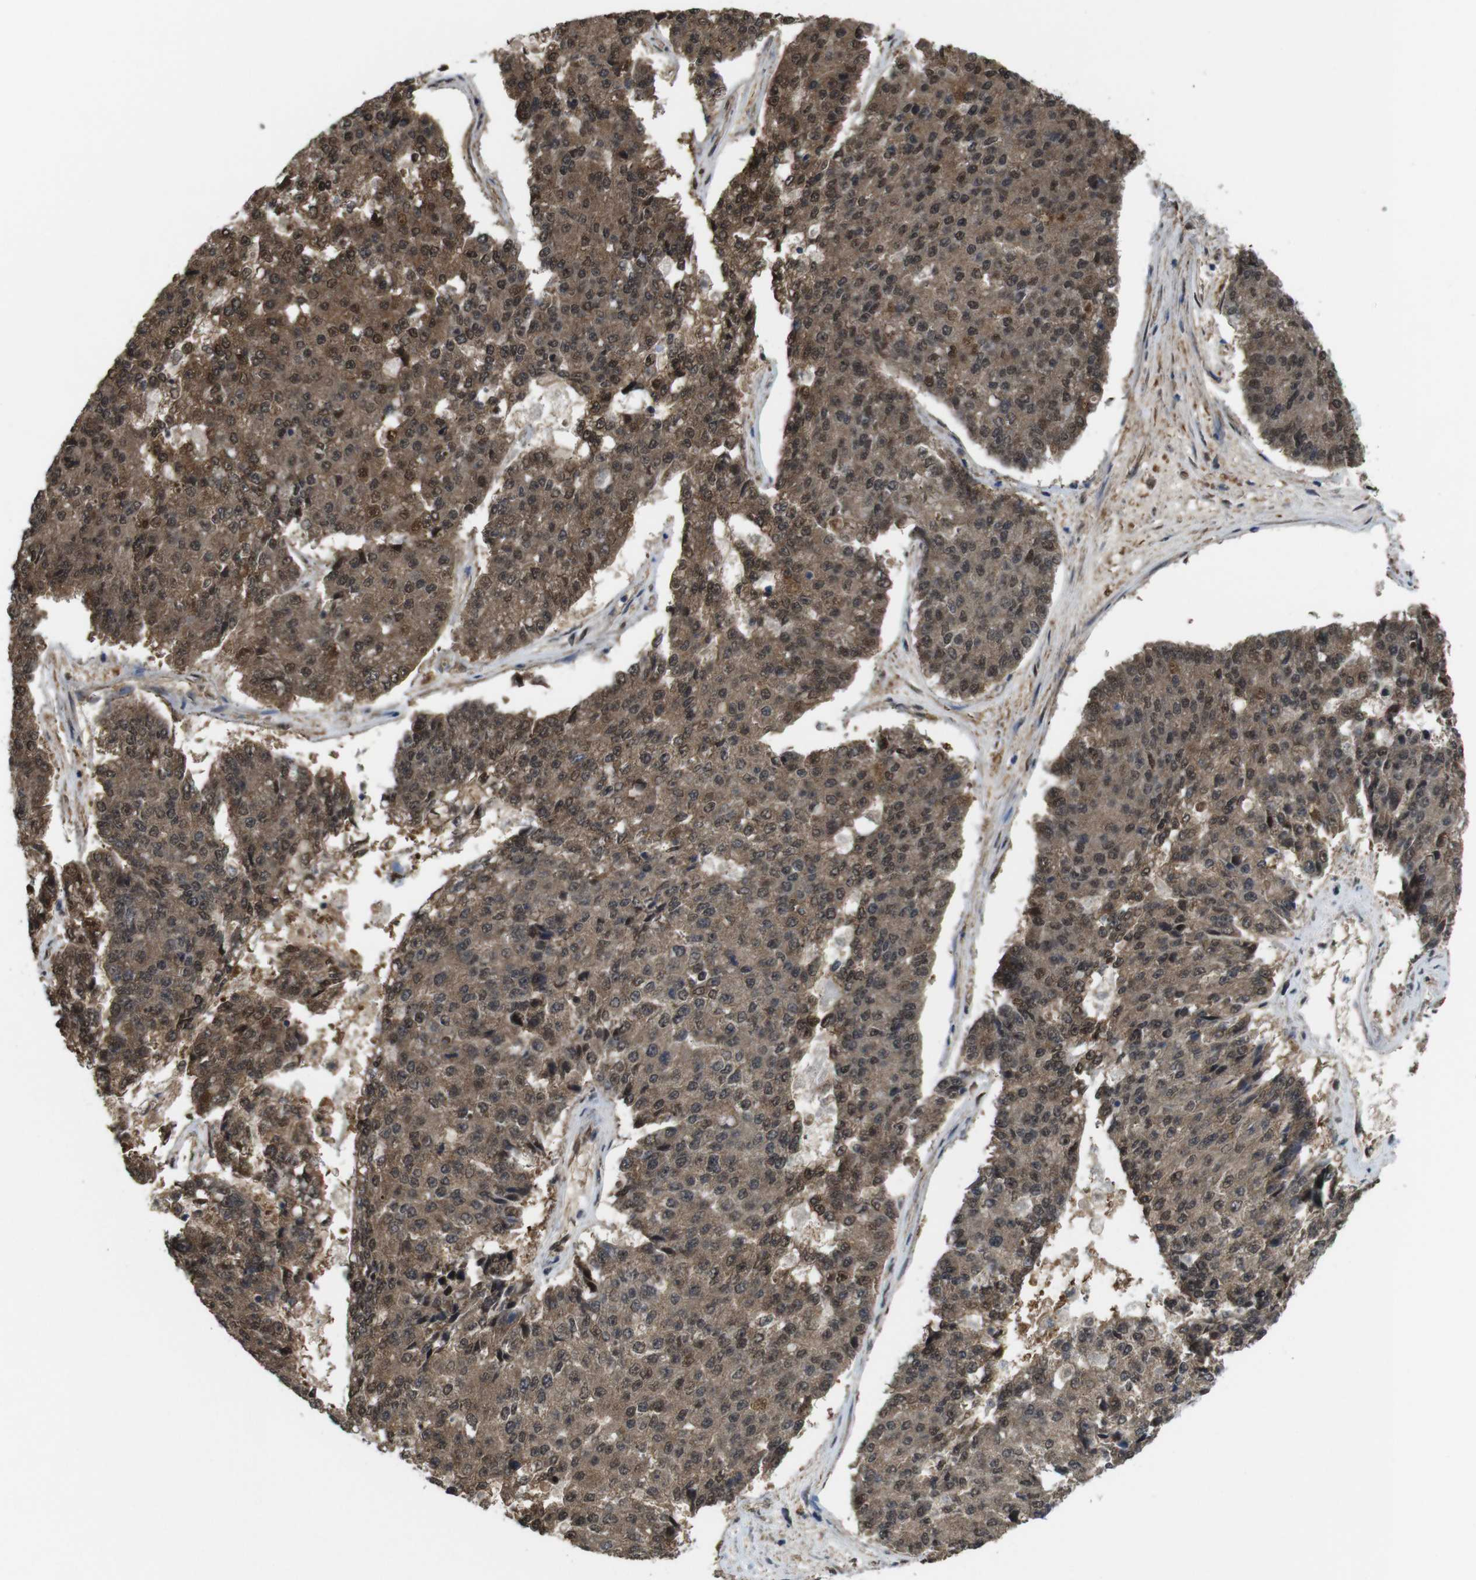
{"staining": {"intensity": "moderate", "quantity": ">75%", "location": "cytoplasmic/membranous,nuclear"}, "tissue": "pancreatic cancer", "cell_type": "Tumor cells", "image_type": "cancer", "snomed": [{"axis": "morphology", "description": "Adenocarcinoma, NOS"}, {"axis": "topography", "description": "Pancreas"}], "caption": "Adenocarcinoma (pancreatic) tissue demonstrates moderate cytoplasmic/membranous and nuclear expression in approximately >75% of tumor cells, visualized by immunohistochemistry. (brown staining indicates protein expression, while blue staining denotes nuclei).", "gene": "YWHAG", "patient": {"sex": "male", "age": 50}}